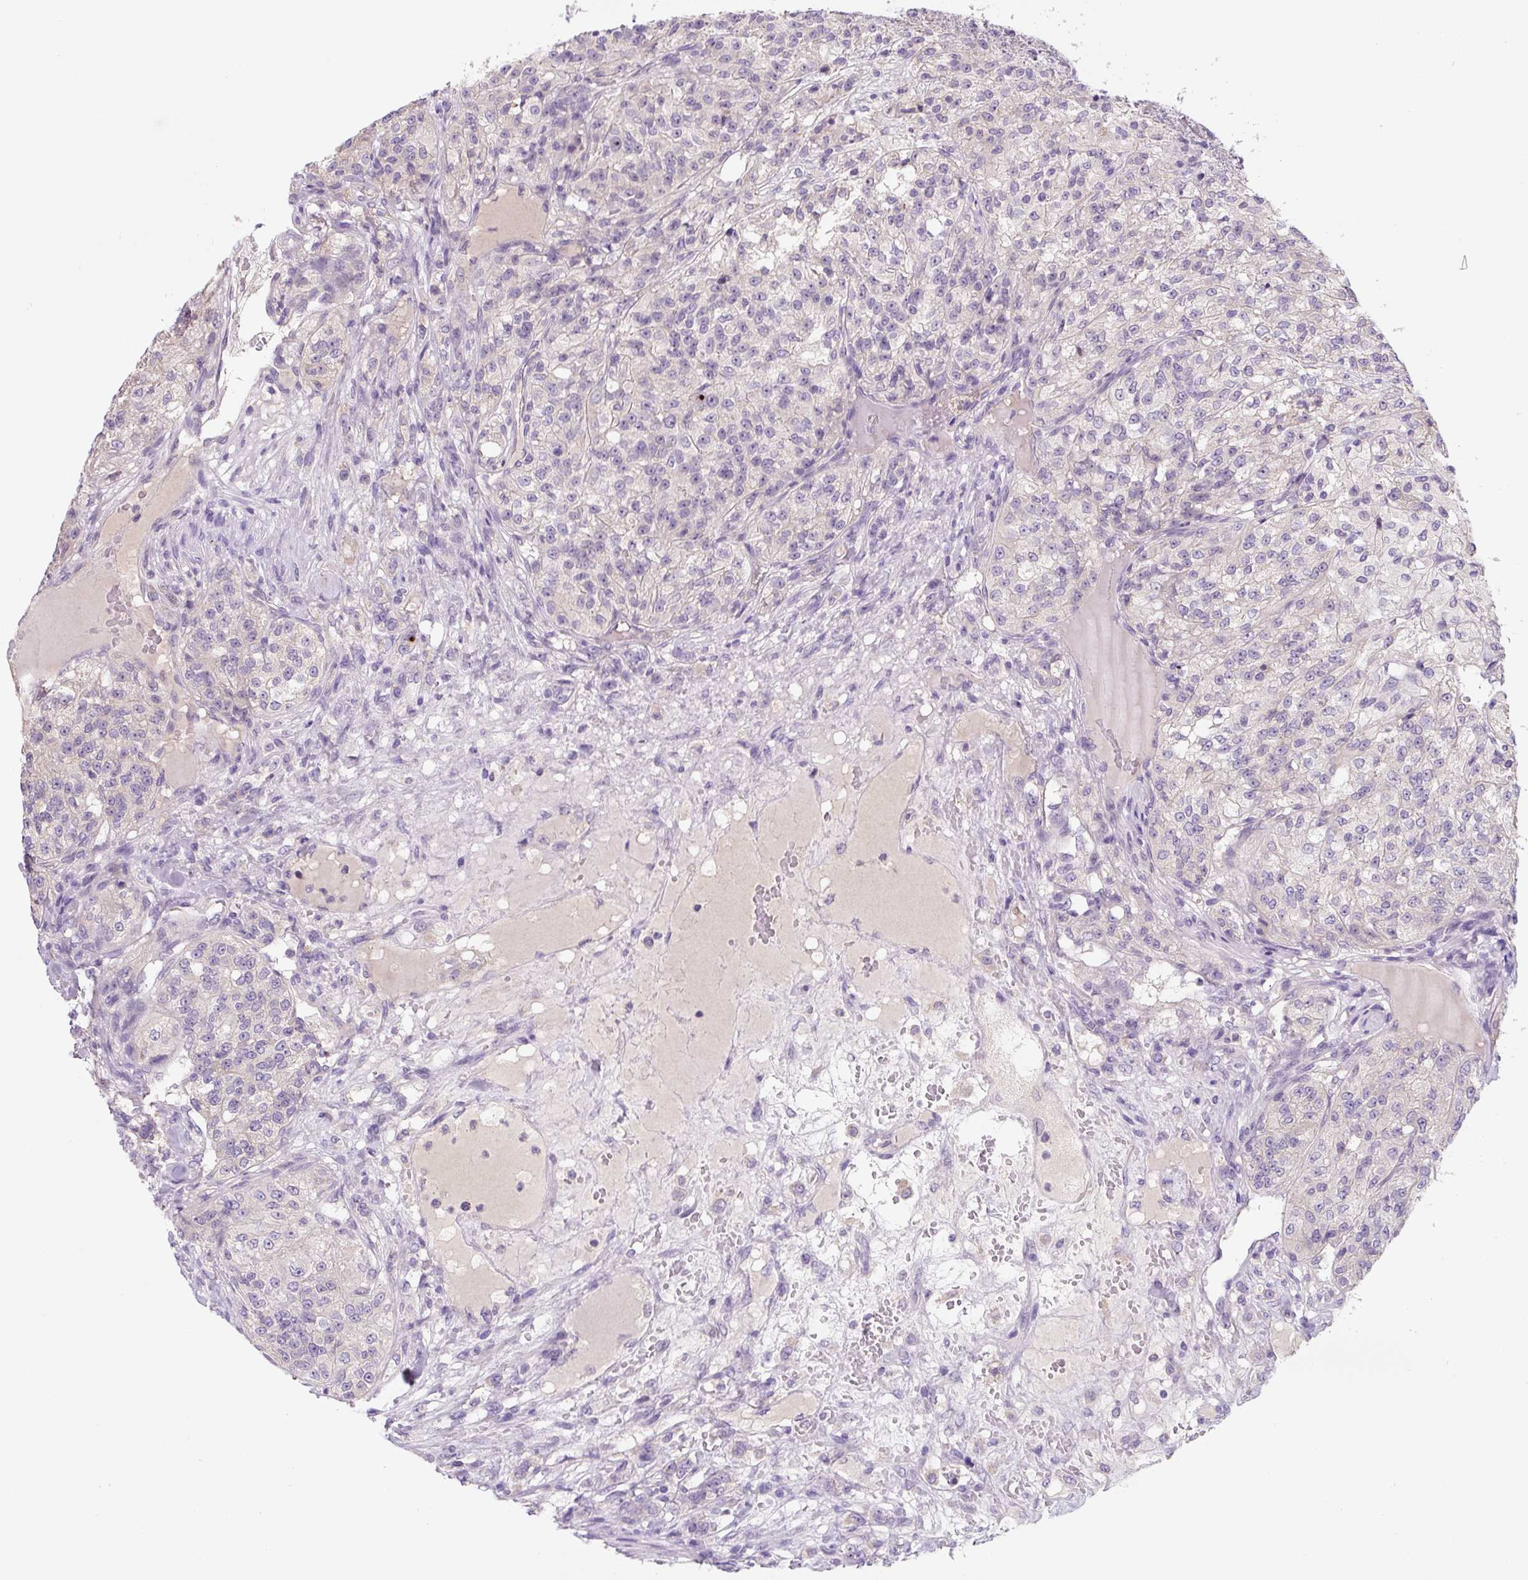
{"staining": {"intensity": "negative", "quantity": "none", "location": "none"}, "tissue": "renal cancer", "cell_type": "Tumor cells", "image_type": "cancer", "snomed": [{"axis": "morphology", "description": "Adenocarcinoma, NOS"}, {"axis": "topography", "description": "Kidney"}], "caption": "Immunohistochemistry histopathology image of human renal cancer stained for a protein (brown), which demonstrates no expression in tumor cells.", "gene": "FZD5", "patient": {"sex": "female", "age": 63}}